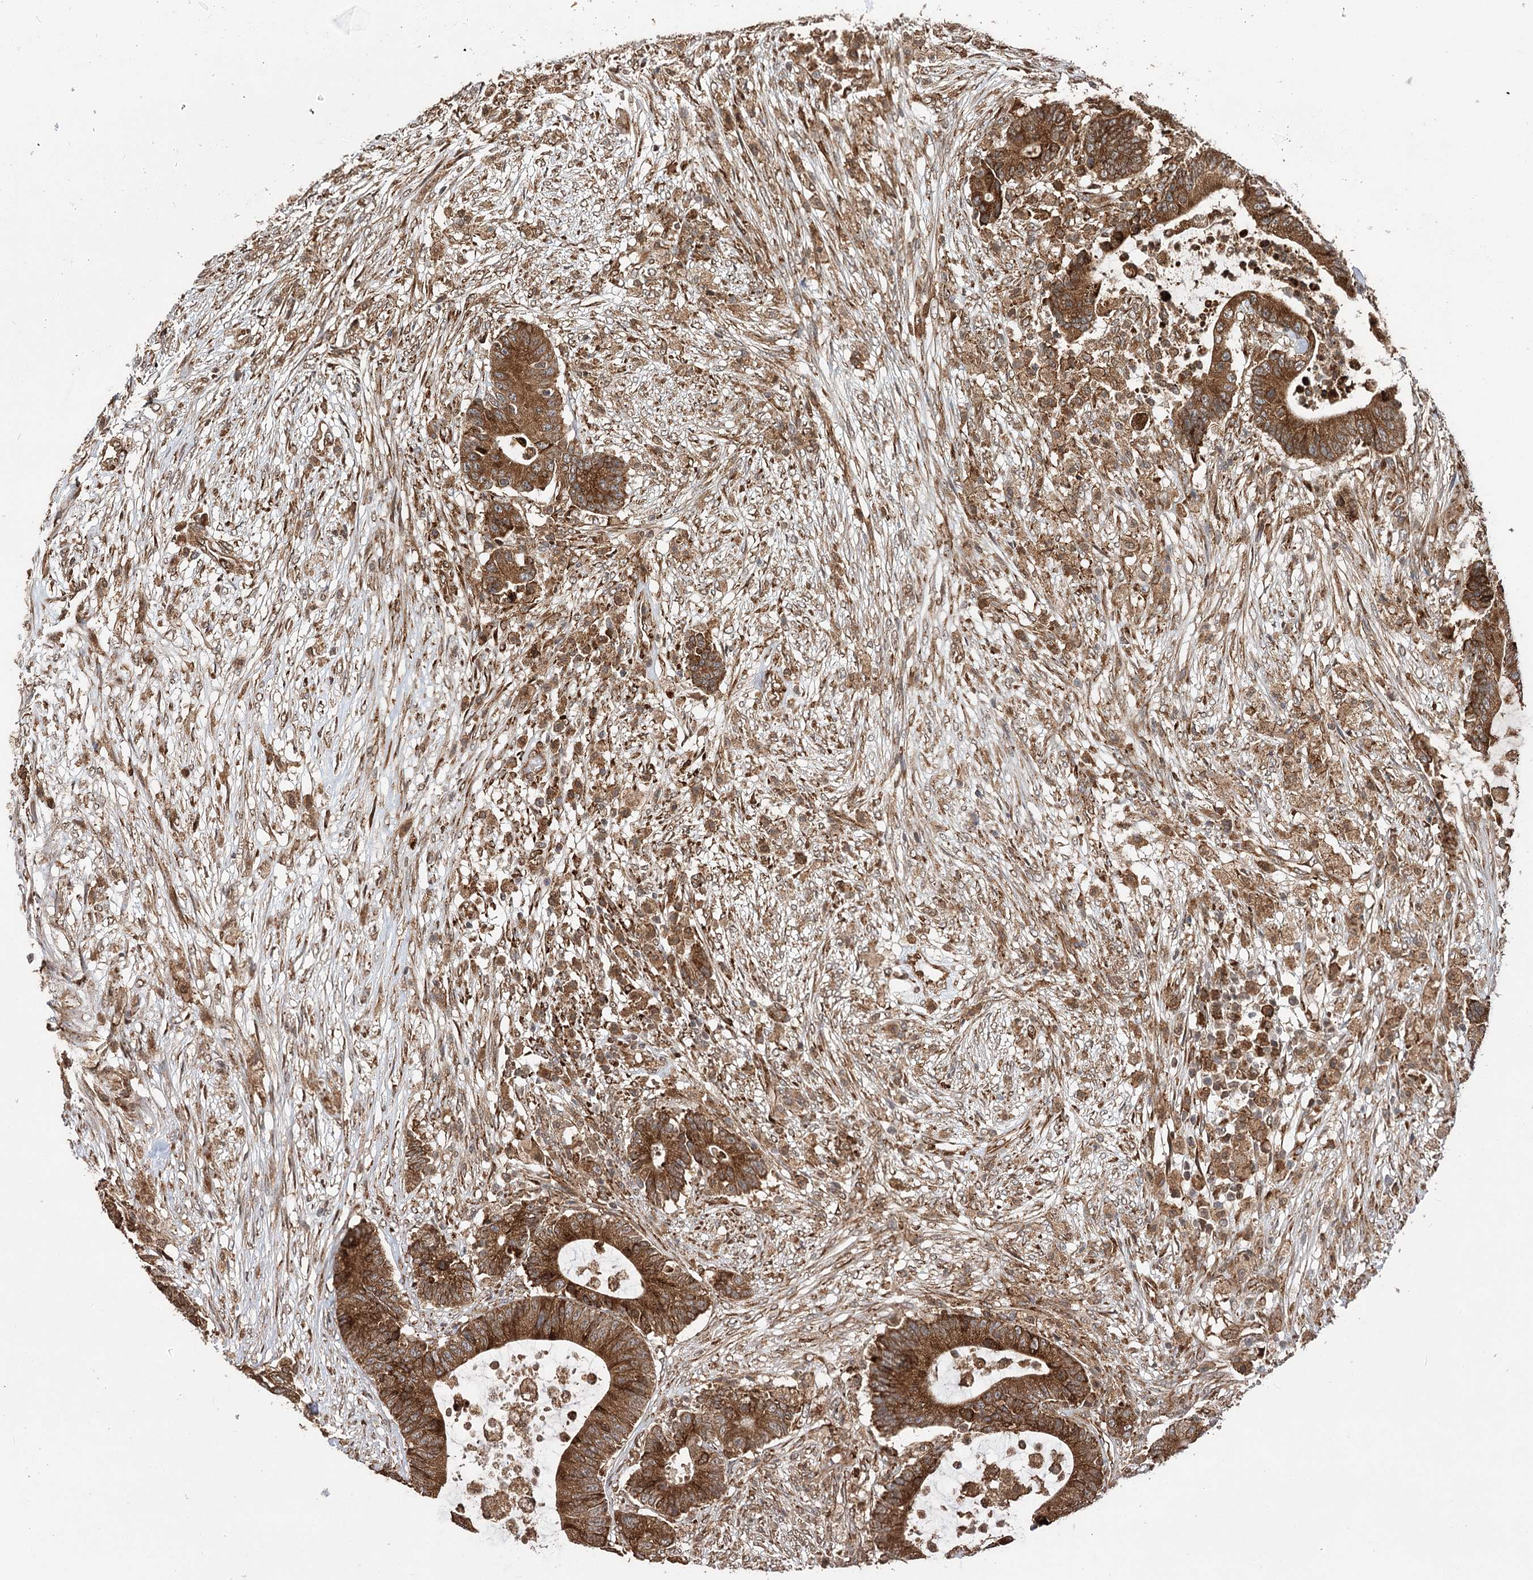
{"staining": {"intensity": "strong", "quantity": ">75%", "location": "cytoplasmic/membranous"}, "tissue": "colorectal cancer", "cell_type": "Tumor cells", "image_type": "cancer", "snomed": [{"axis": "morphology", "description": "Adenocarcinoma, NOS"}, {"axis": "topography", "description": "Colon"}], "caption": "Tumor cells exhibit high levels of strong cytoplasmic/membranous staining in about >75% of cells in human adenocarcinoma (colorectal).", "gene": "DNAJB14", "patient": {"sex": "female", "age": 84}}